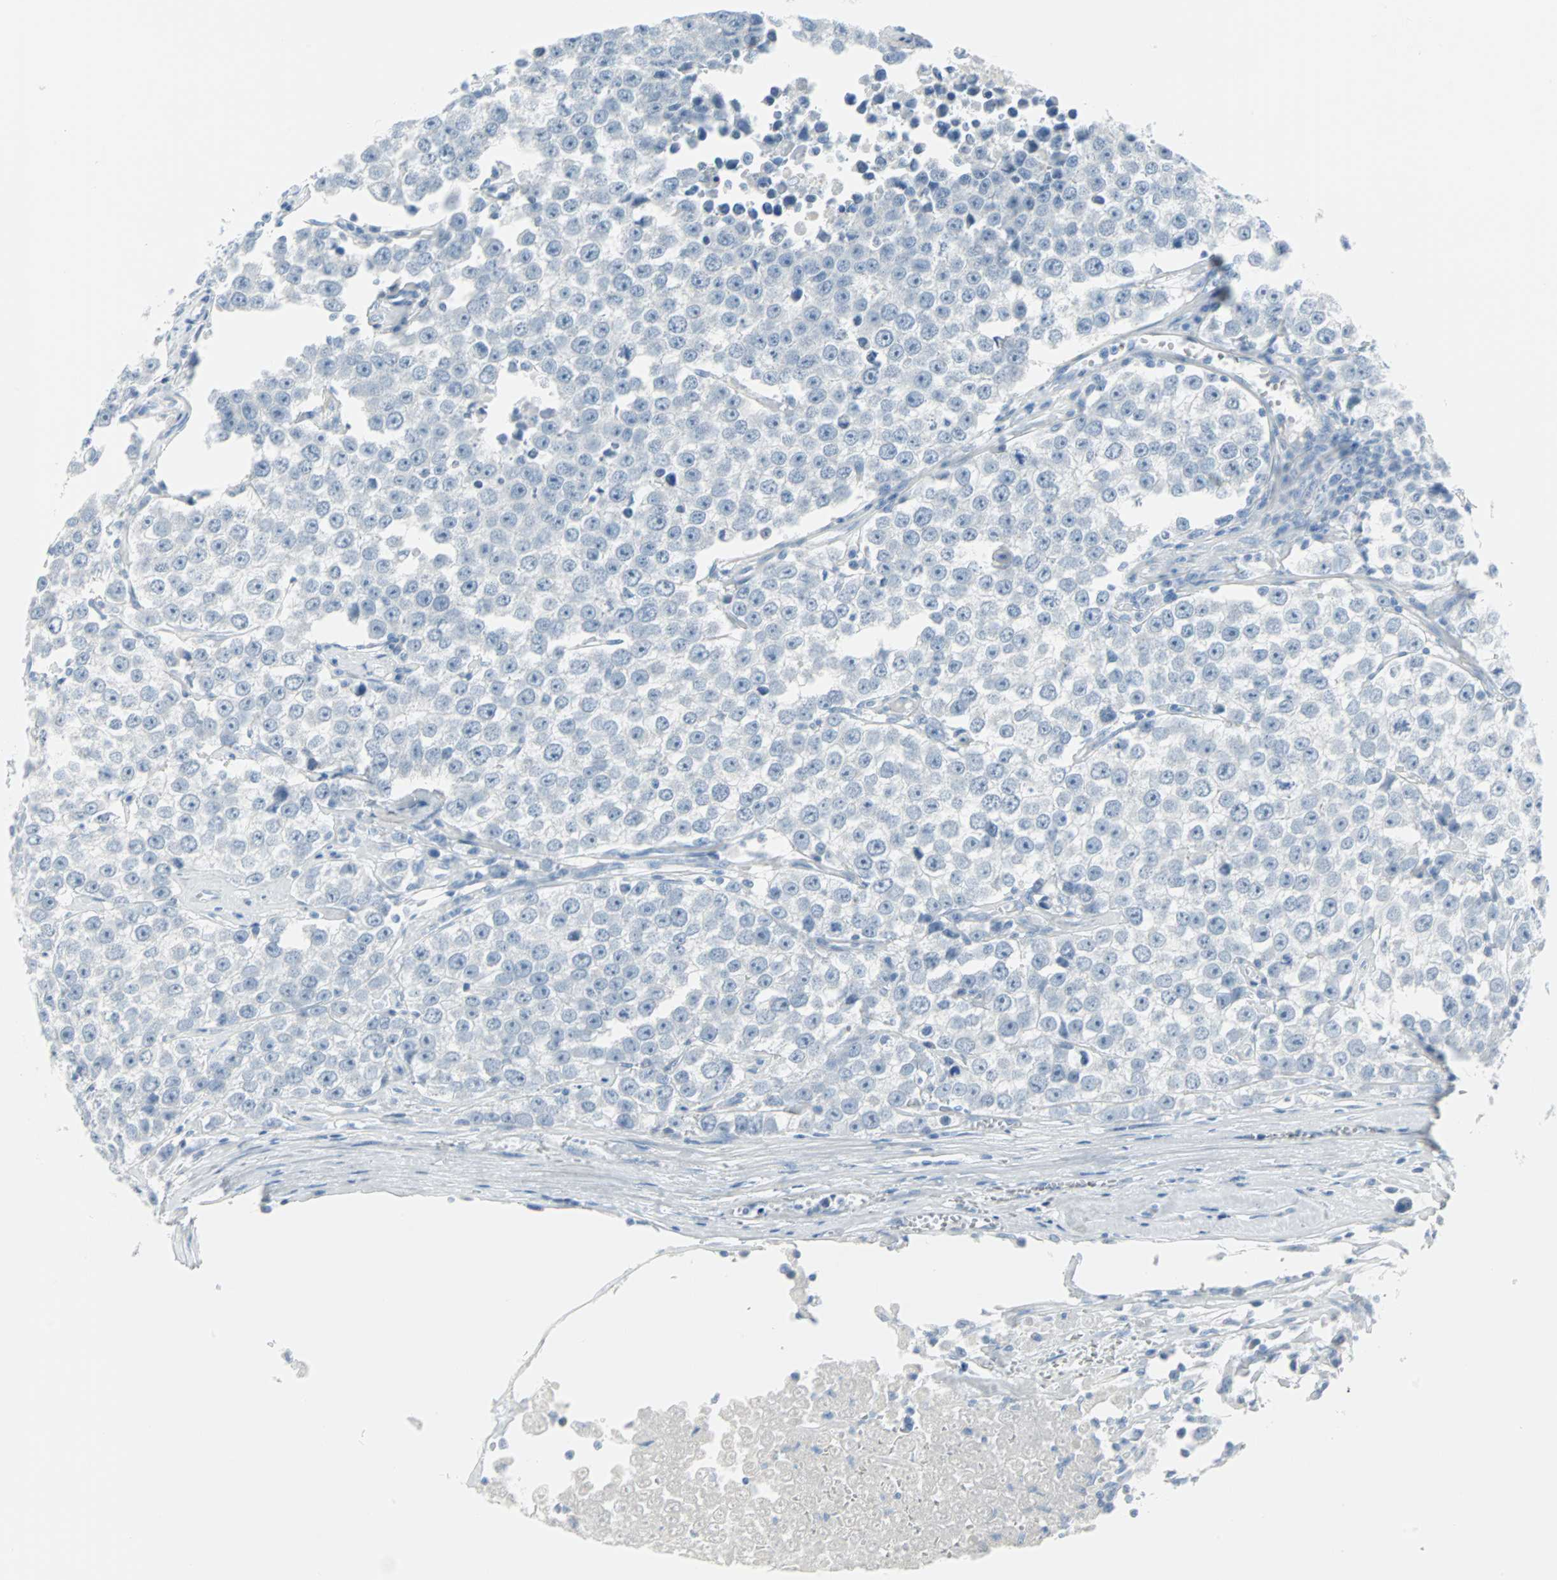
{"staining": {"intensity": "negative", "quantity": "none", "location": "none"}, "tissue": "testis cancer", "cell_type": "Tumor cells", "image_type": "cancer", "snomed": [{"axis": "morphology", "description": "Seminoma, NOS"}, {"axis": "morphology", "description": "Carcinoma, Embryonal, NOS"}, {"axis": "topography", "description": "Testis"}], "caption": "An image of human testis seminoma is negative for staining in tumor cells.", "gene": "STX1A", "patient": {"sex": "male", "age": 52}}